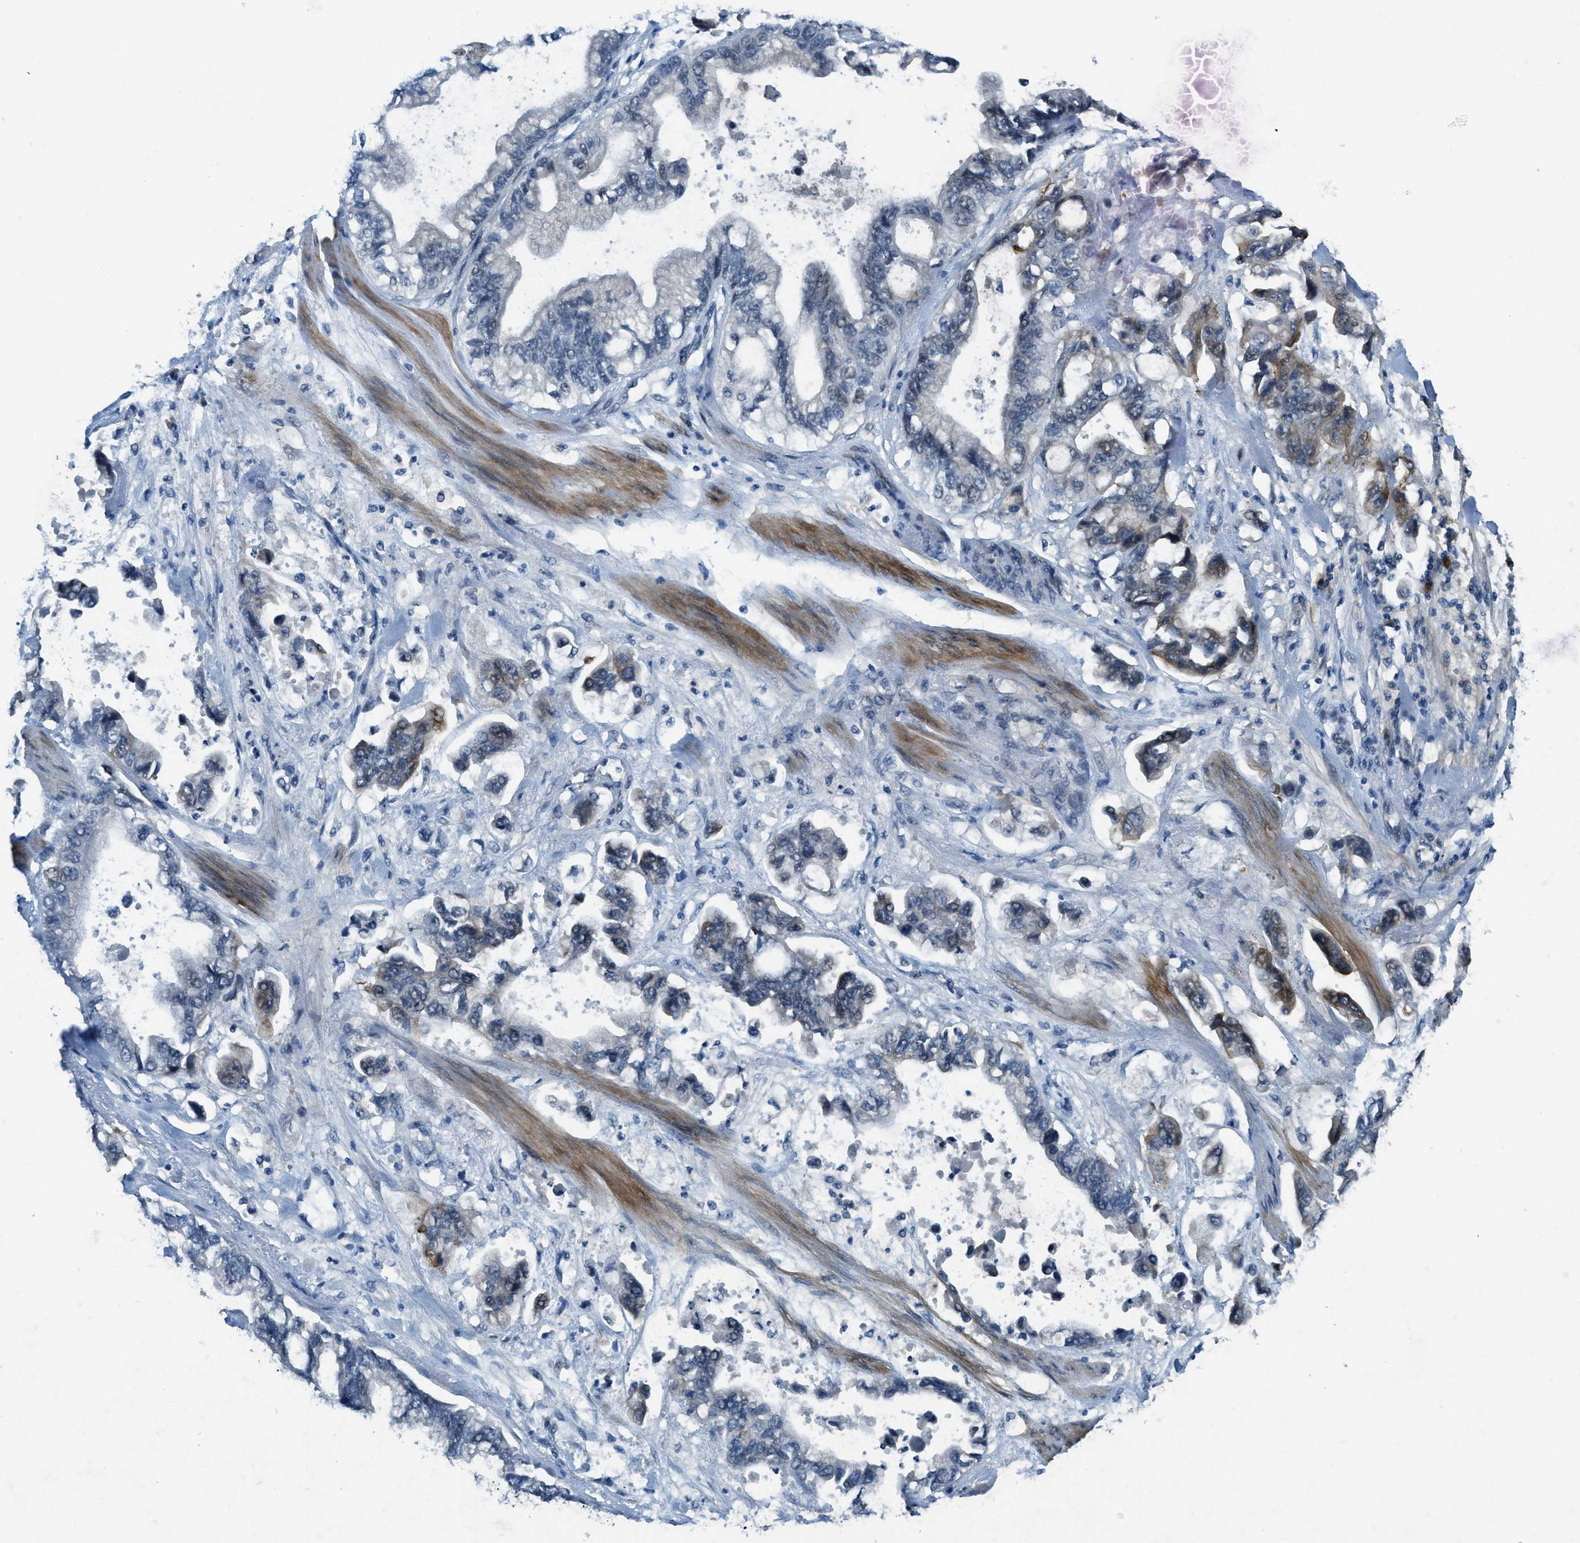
{"staining": {"intensity": "weak", "quantity": "<25%", "location": "cytoplasmic/membranous"}, "tissue": "stomach cancer", "cell_type": "Tumor cells", "image_type": "cancer", "snomed": [{"axis": "morphology", "description": "Normal tissue, NOS"}, {"axis": "morphology", "description": "Adenocarcinoma, NOS"}, {"axis": "topography", "description": "Stomach"}], "caption": "Immunohistochemistry histopathology image of adenocarcinoma (stomach) stained for a protein (brown), which exhibits no expression in tumor cells.", "gene": "KLHL8", "patient": {"sex": "male", "age": 62}}